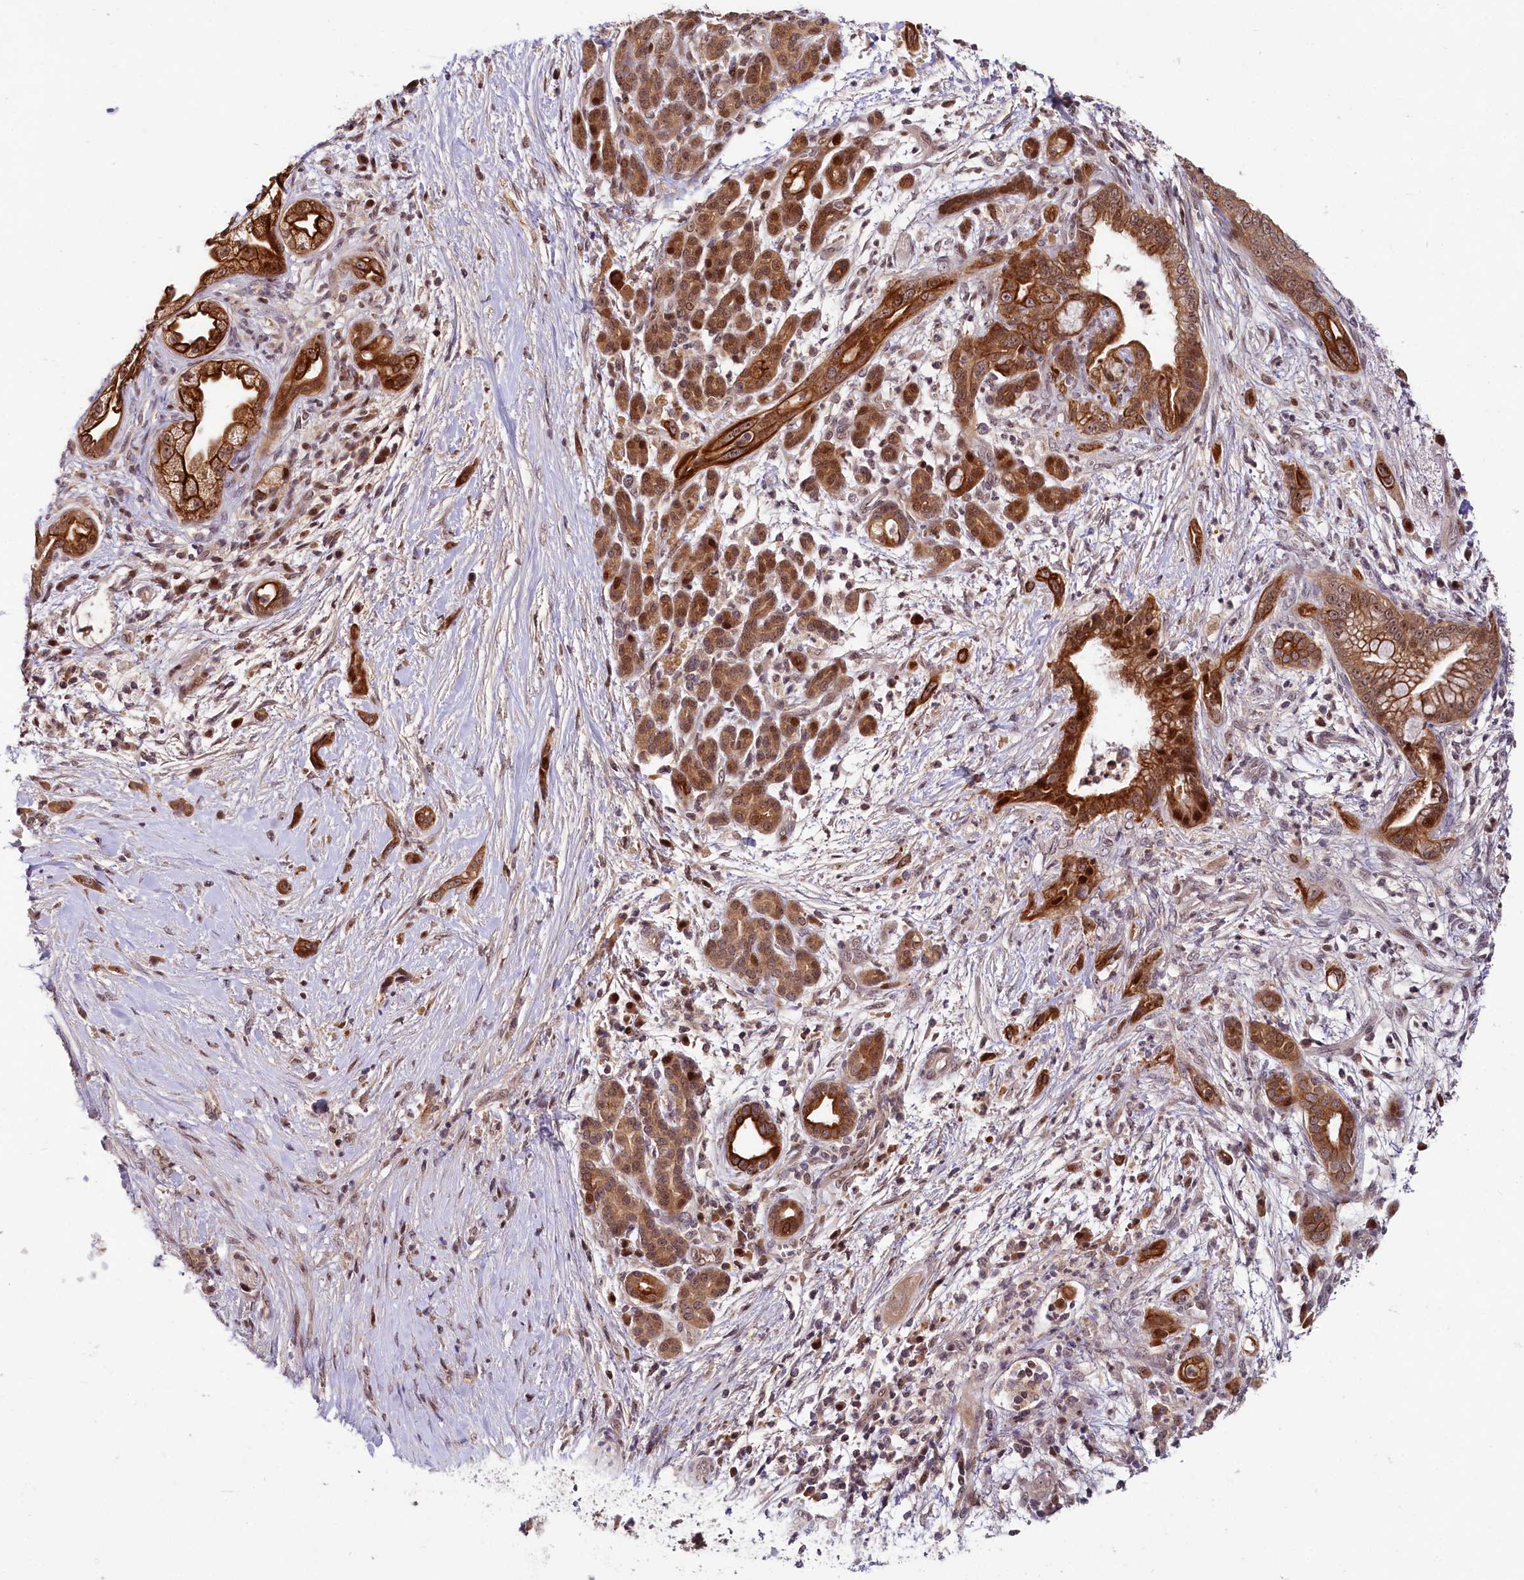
{"staining": {"intensity": "strong", "quantity": ">75%", "location": "cytoplasmic/membranous,nuclear"}, "tissue": "pancreatic cancer", "cell_type": "Tumor cells", "image_type": "cancer", "snomed": [{"axis": "morphology", "description": "Adenocarcinoma, NOS"}, {"axis": "topography", "description": "Pancreas"}], "caption": "This histopathology image demonstrates immunohistochemistry staining of human pancreatic adenocarcinoma, with high strong cytoplasmic/membranous and nuclear positivity in about >75% of tumor cells.", "gene": "N4BP2L1", "patient": {"sex": "male", "age": 59}}